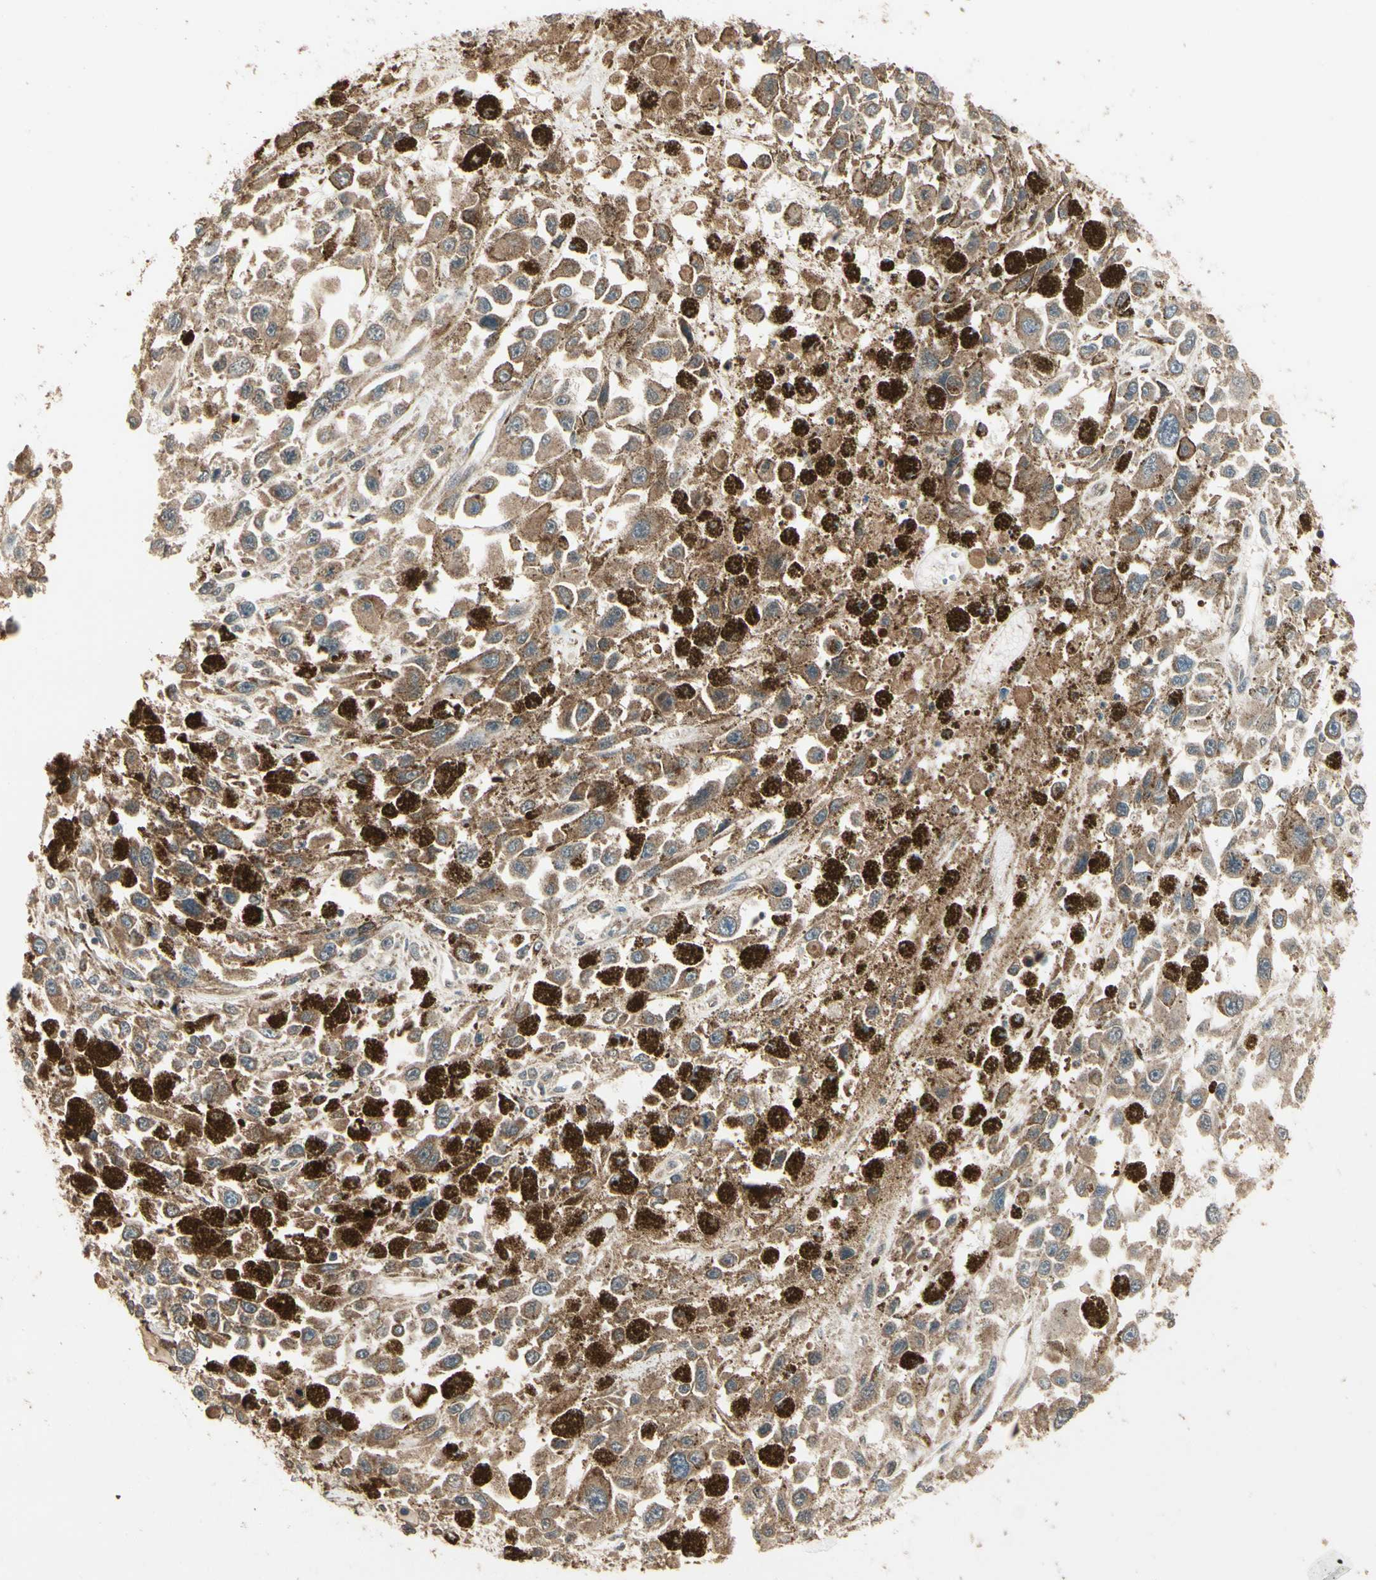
{"staining": {"intensity": "moderate", "quantity": ">75%", "location": "cytoplasmic/membranous"}, "tissue": "melanoma", "cell_type": "Tumor cells", "image_type": "cancer", "snomed": [{"axis": "morphology", "description": "Malignant melanoma, Metastatic site"}, {"axis": "topography", "description": "Lymph node"}], "caption": "Malignant melanoma (metastatic site) stained with a protein marker exhibits moderate staining in tumor cells.", "gene": "CCT7", "patient": {"sex": "male", "age": 59}}